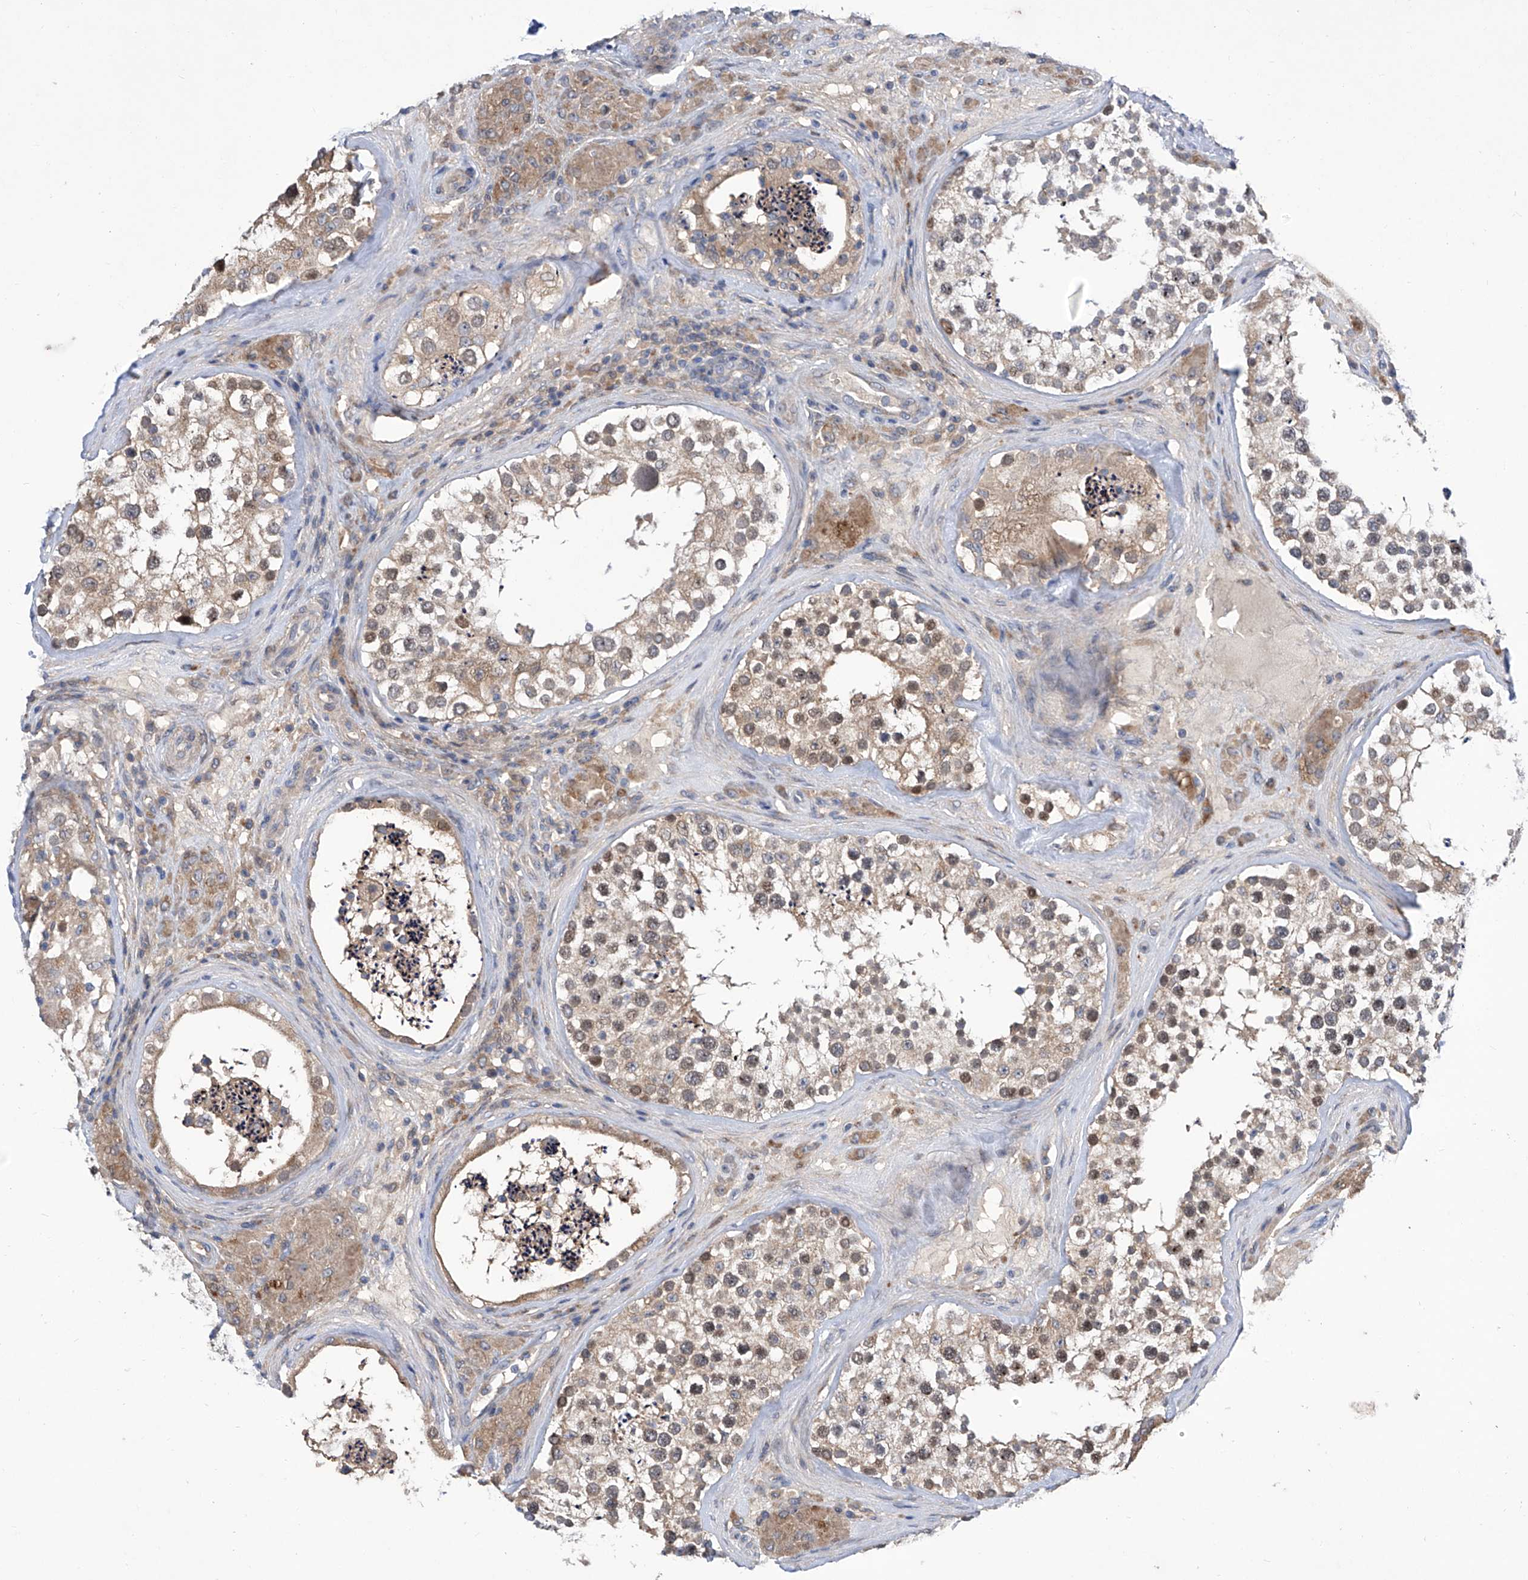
{"staining": {"intensity": "moderate", "quantity": "25%-75%", "location": "cytoplasmic/membranous"}, "tissue": "testis", "cell_type": "Cells in seminiferous ducts", "image_type": "normal", "snomed": [{"axis": "morphology", "description": "Normal tissue, NOS"}, {"axis": "topography", "description": "Testis"}], "caption": "Immunohistochemical staining of unremarkable testis demonstrates medium levels of moderate cytoplasmic/membranous positivity in approximately 25%-75% of cells in seminiferous ducts. (DAB = brown stain, brightfield microscopy at high magnification).", "gene": "SRBD1", "patient": {"sex": "male", "age": 46}}